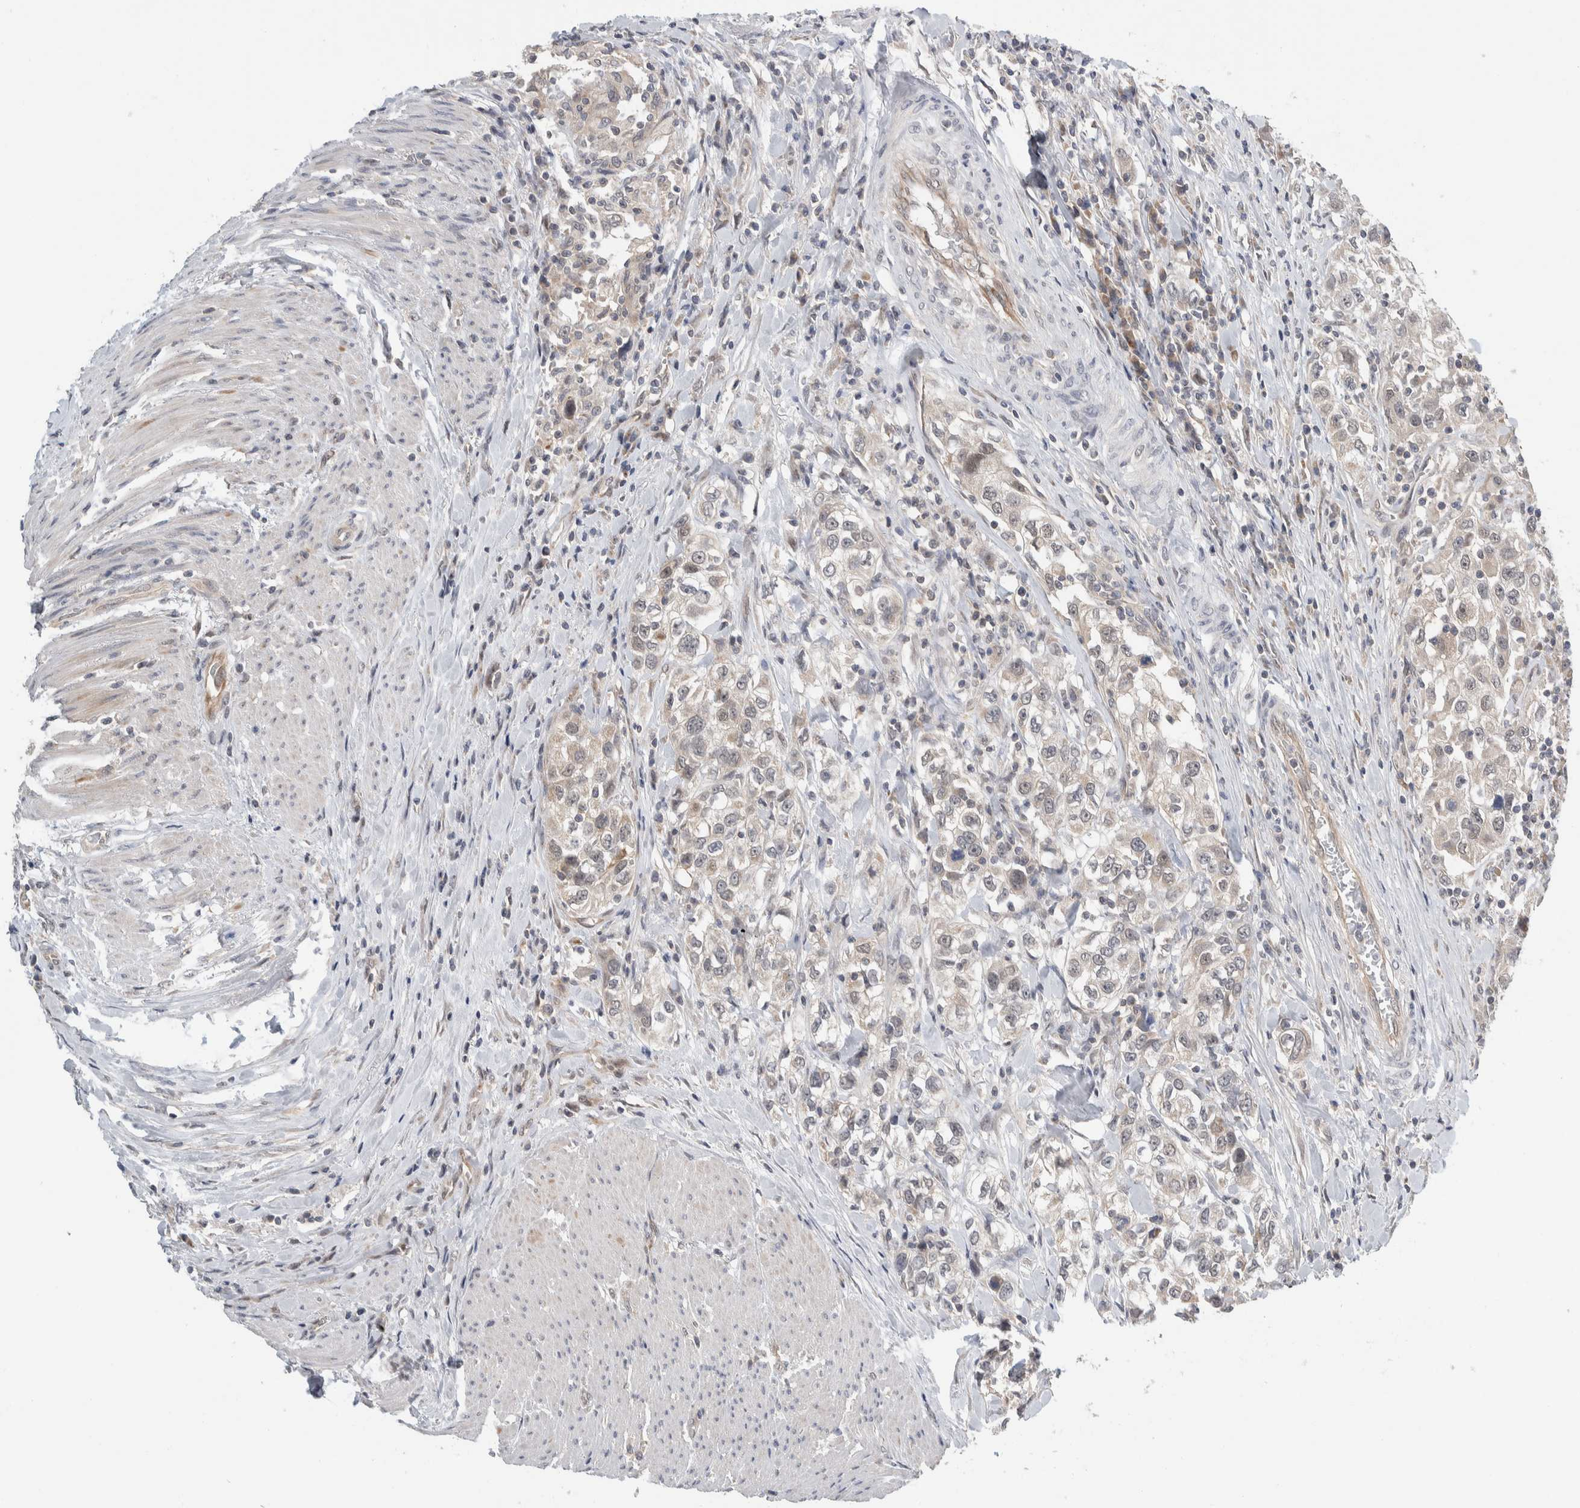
{"staining": {"intensity": "weak", "quantity": "25%-75%", "location": "cytoplasmic/membranous"}, "tissue": "urothelial cancer", "cell_type": "Tumor cells", "image_type": "cancer", "snomed": [{"axis": "morphology", "description": "Urothelial carcinoma, High grade"}, {"axis": "topography", "description": "Urinary bladder"}], "caption": "The image shows immunohistochemical staining of urothelial carcinoma (high-grade). There is weak cytoplasmic/membranous positivity is identified in approximately 25%-75% of tumor cells.", "gene": "SHPK", "patient": {"sex": "female", "age": 80}}